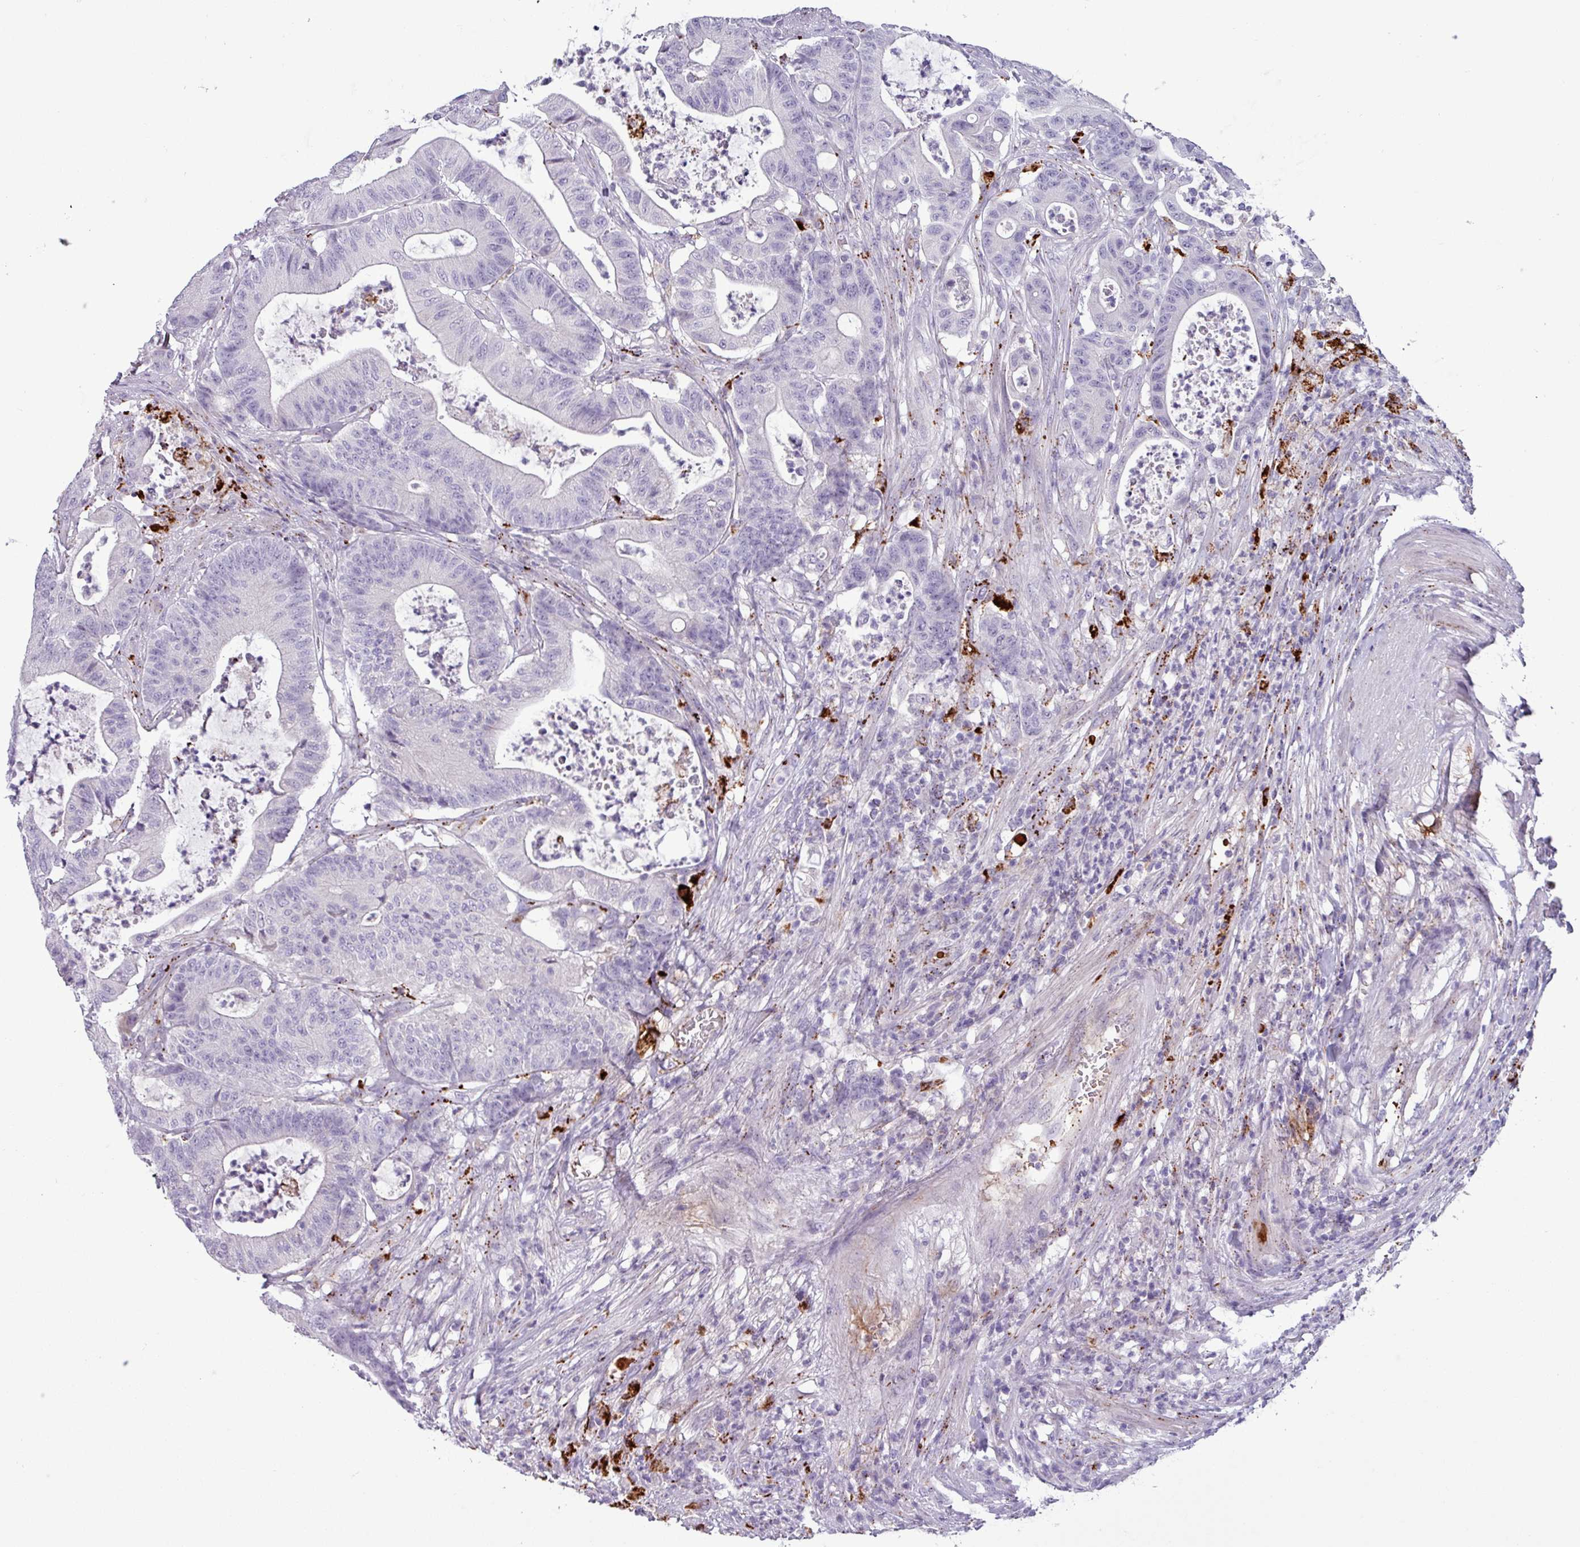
{"staining": {"intensity": "negative", "quantity": "none", "location": "none"}, "tissue": "colorectal cancer", "cell_type": "Tumor cells", "image_type": "cancer", "snomed": [{"axis": "morphology", "description": "Adenocarcinoma, NOS"}, {"axis": "topography", "description": "Colon"}], "caption": "Human colorectal cancer stained for a protein using immunohistochemistry (IHC) demonstrates no expression in tumor cells.", "gene": "PLIN2", "patient": {"sex": "female", "age": 84}}